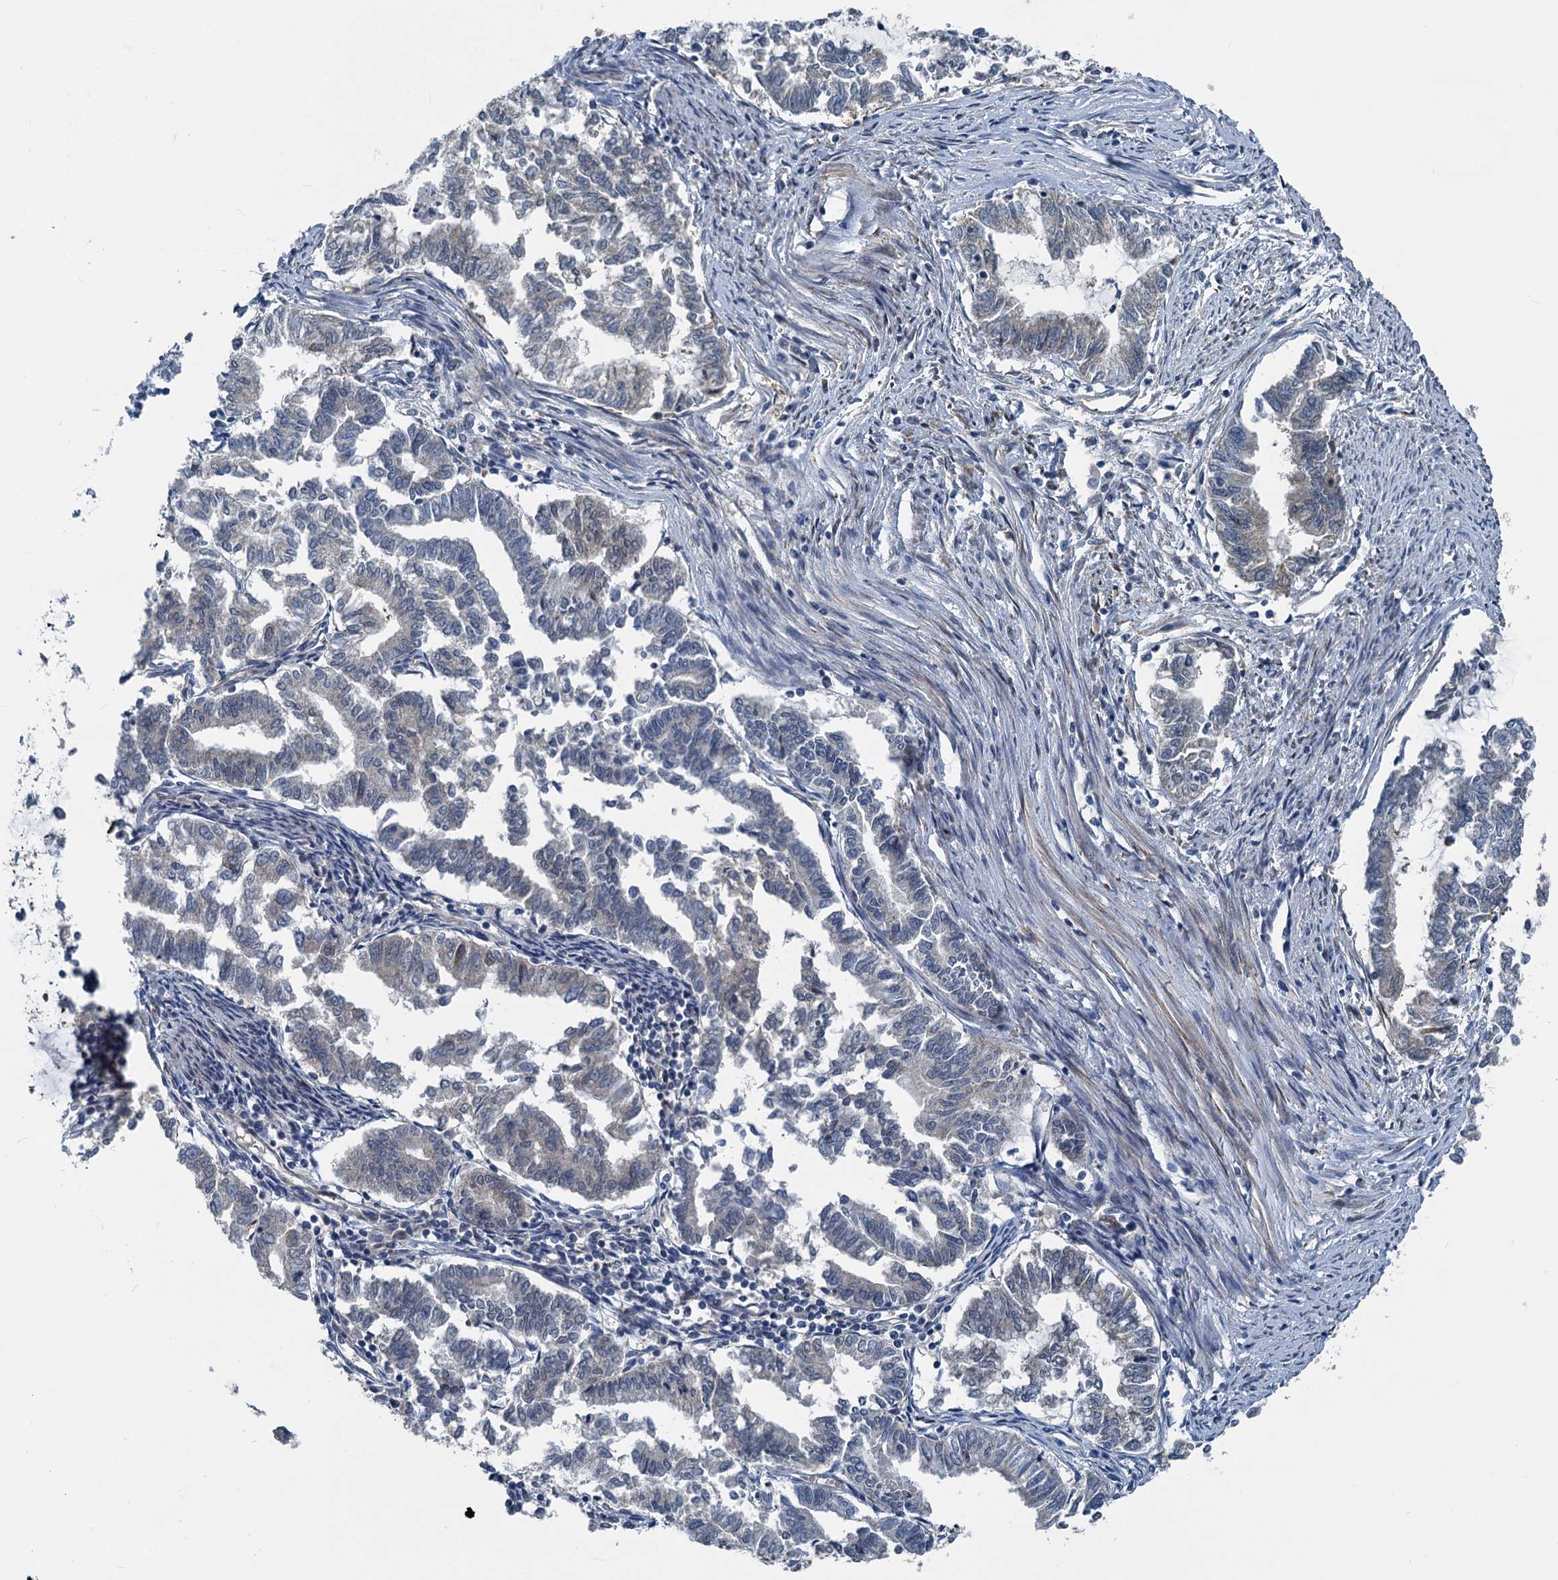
{"staining": {"intensity": "negative", "quantity": "none", "location": "none"}, "tissue": "endometrial cancer", "cell_type": "Tumor cells", "image_type": "cancer", "snomed": [{"axis": "morphology", "description": "Adenocarcinoma, NOS"}, {"axis": "topography", "description": "Endometrium"}], "caption": "High magnification brightfield microscopy of endometrial cancer (adenocarcinoma) stained with DAB (3,3'-diaminobenzidine) (brown) and counterstained with hematoxylin (blue): tumor cells show no significant staining.", "gene": "GCLM", "patient": {"sex": "female", "age": 79}}